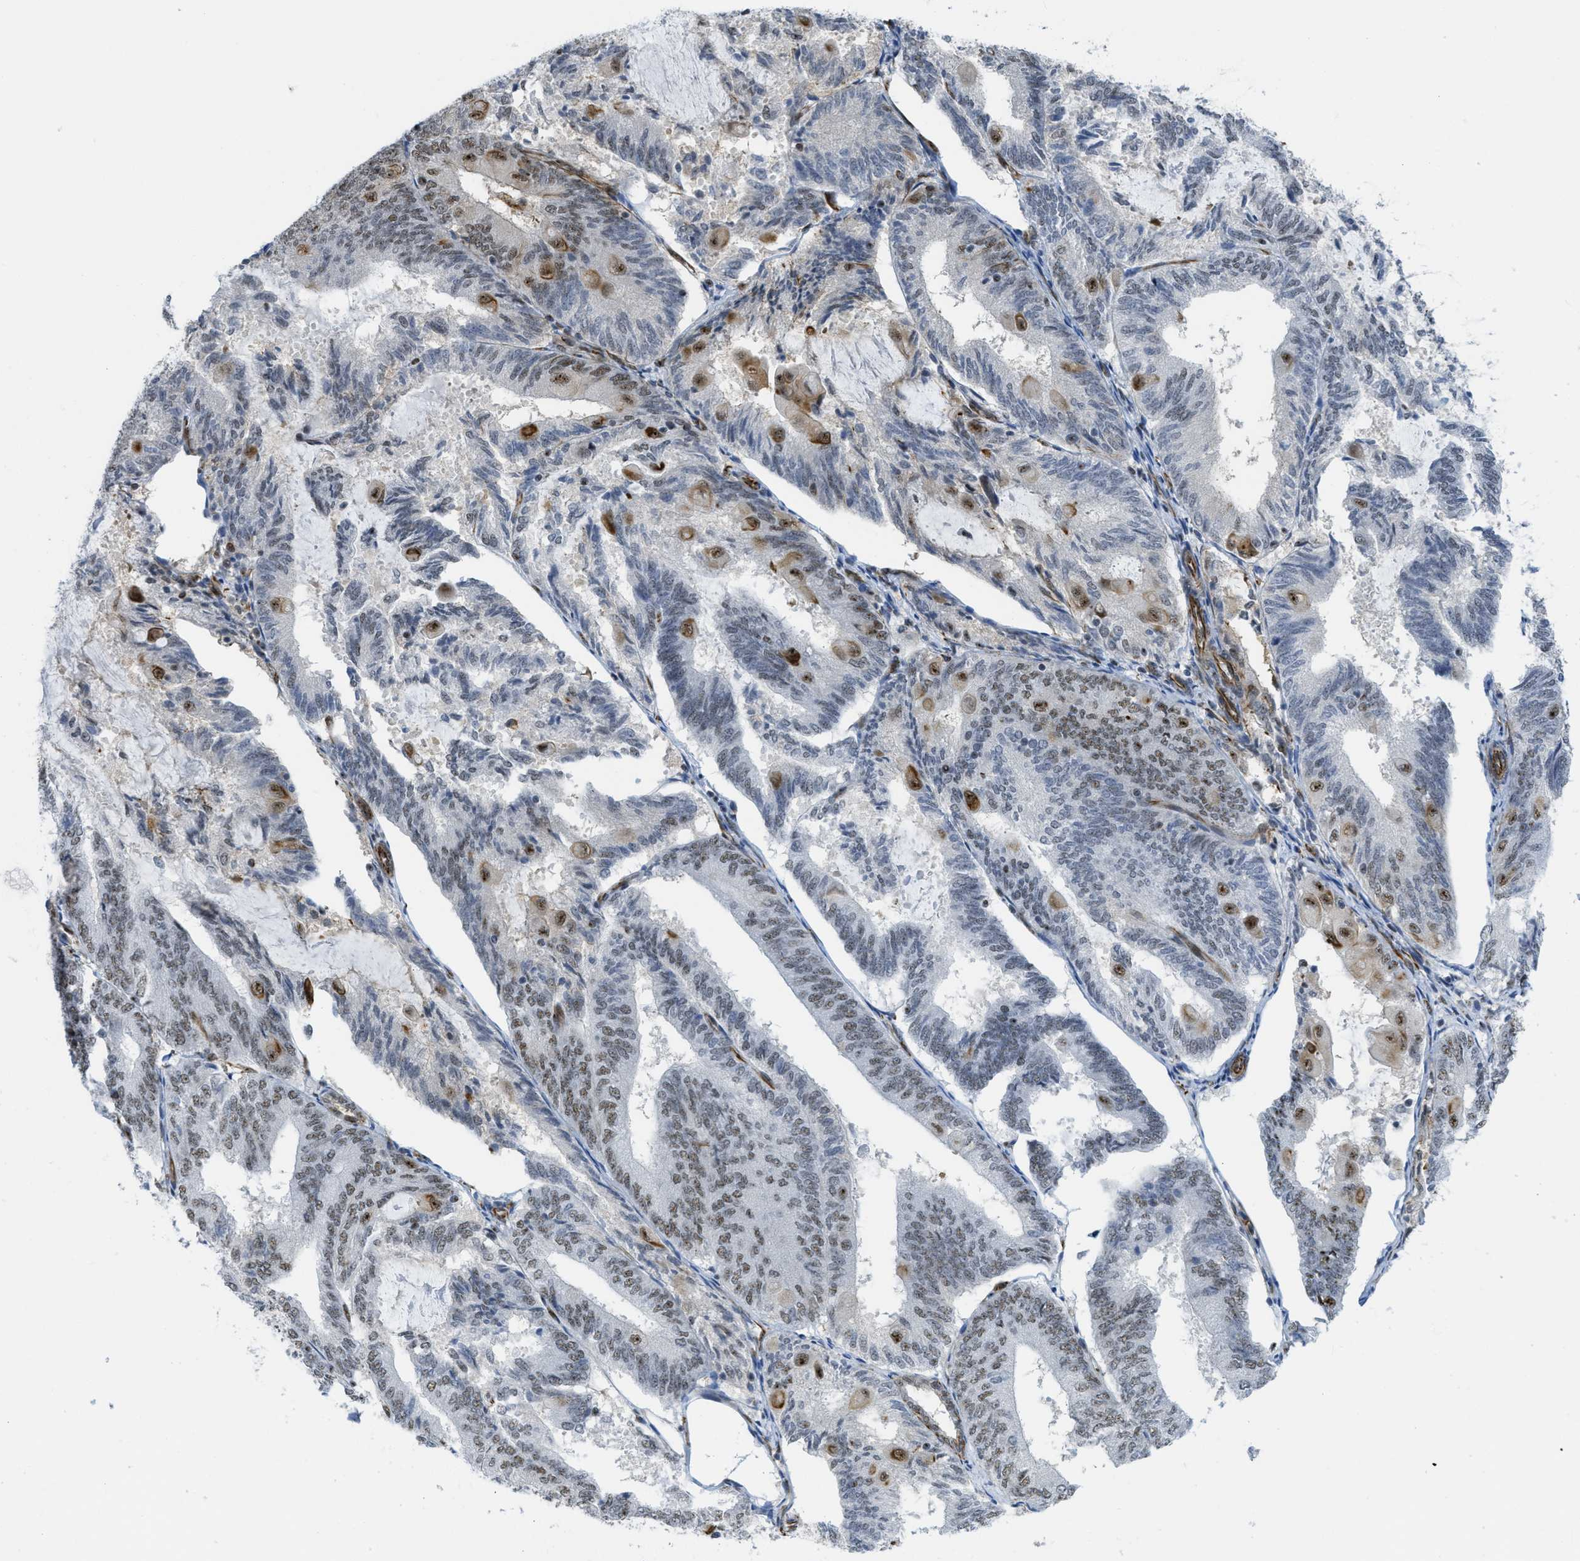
{"staining": {"intensity": "weak", "quantity": "25%-75%", "location": "nuclear"}, "tissue": "endometrial cancer", "cell_type": "Tumor cells", "image_type": "cancer", "snomed": [{"axis": "morphology", "description": "Adenocarcinoma, NOS"}, {"axis": "topography", "description": "Endometrium"}], "caption": "IHC of adenocarcinoma (endometrial) shows low levels of weak nuclear positivity in approximately 25%-75% of tumor cells.", "gene": "LRRC8B", "patient": {"sex": "female", "age": 81}}